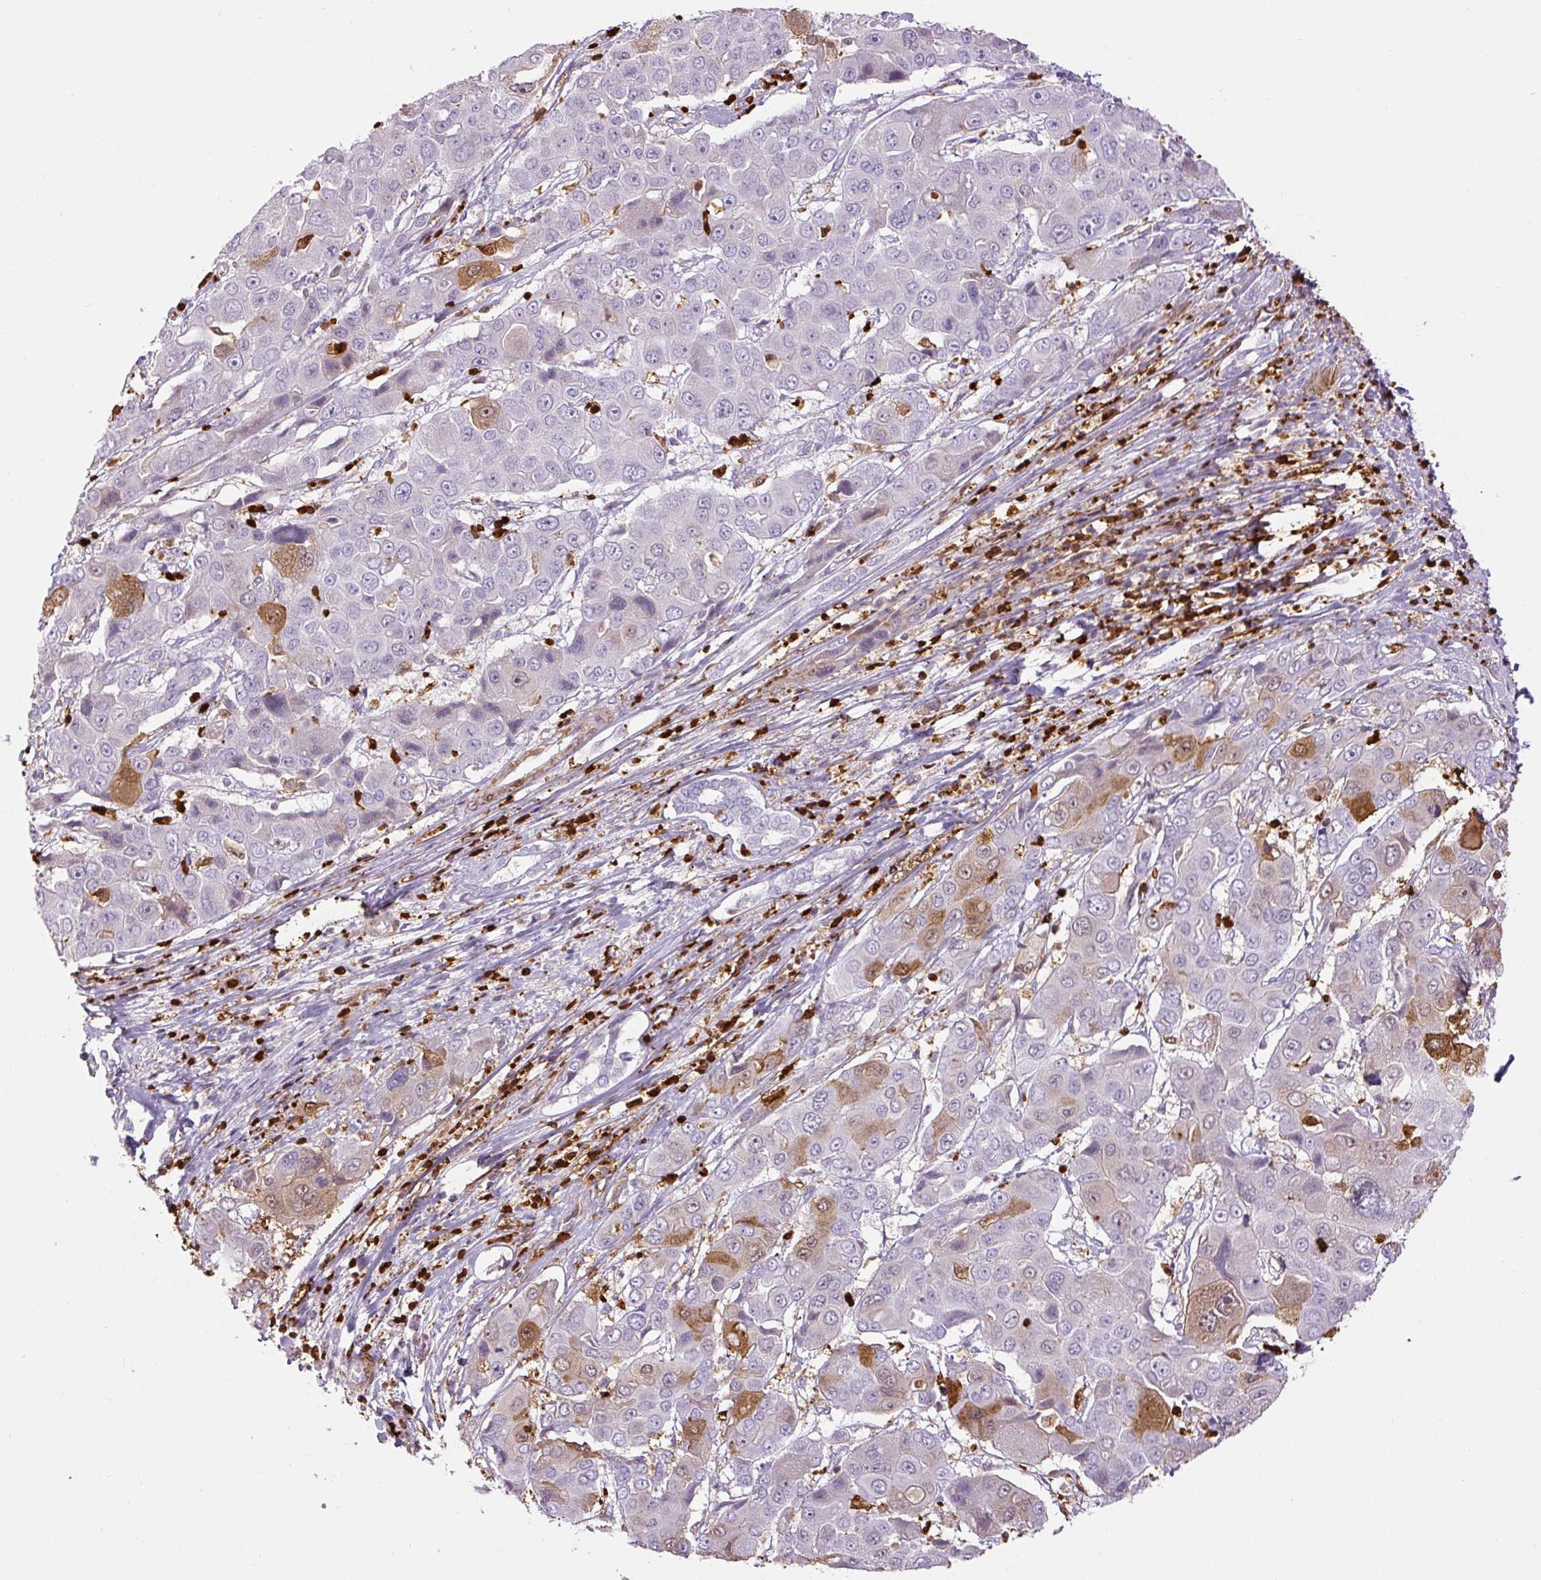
{"staining": {"intensity": "moderate", "quantity": "<25%", "location": "cytoplasmic/membranous"}, "tissue": "liver cancer", "cell_type": "Tumor cells", "image_type": "cancer", "snomed": [{"axis": "morphology", "description": "Cholangiocarcinoma"}, {"axis": "topography", "description": "Liver"}], "caption": "The immunohistochemical stain shows moderate cytoplasmic/membranous positivity in tumor cells of cholangiocarcinoma (liver) tissue.", "gene": "S100A4", "patient": {"sex": "male", "age": 67}}